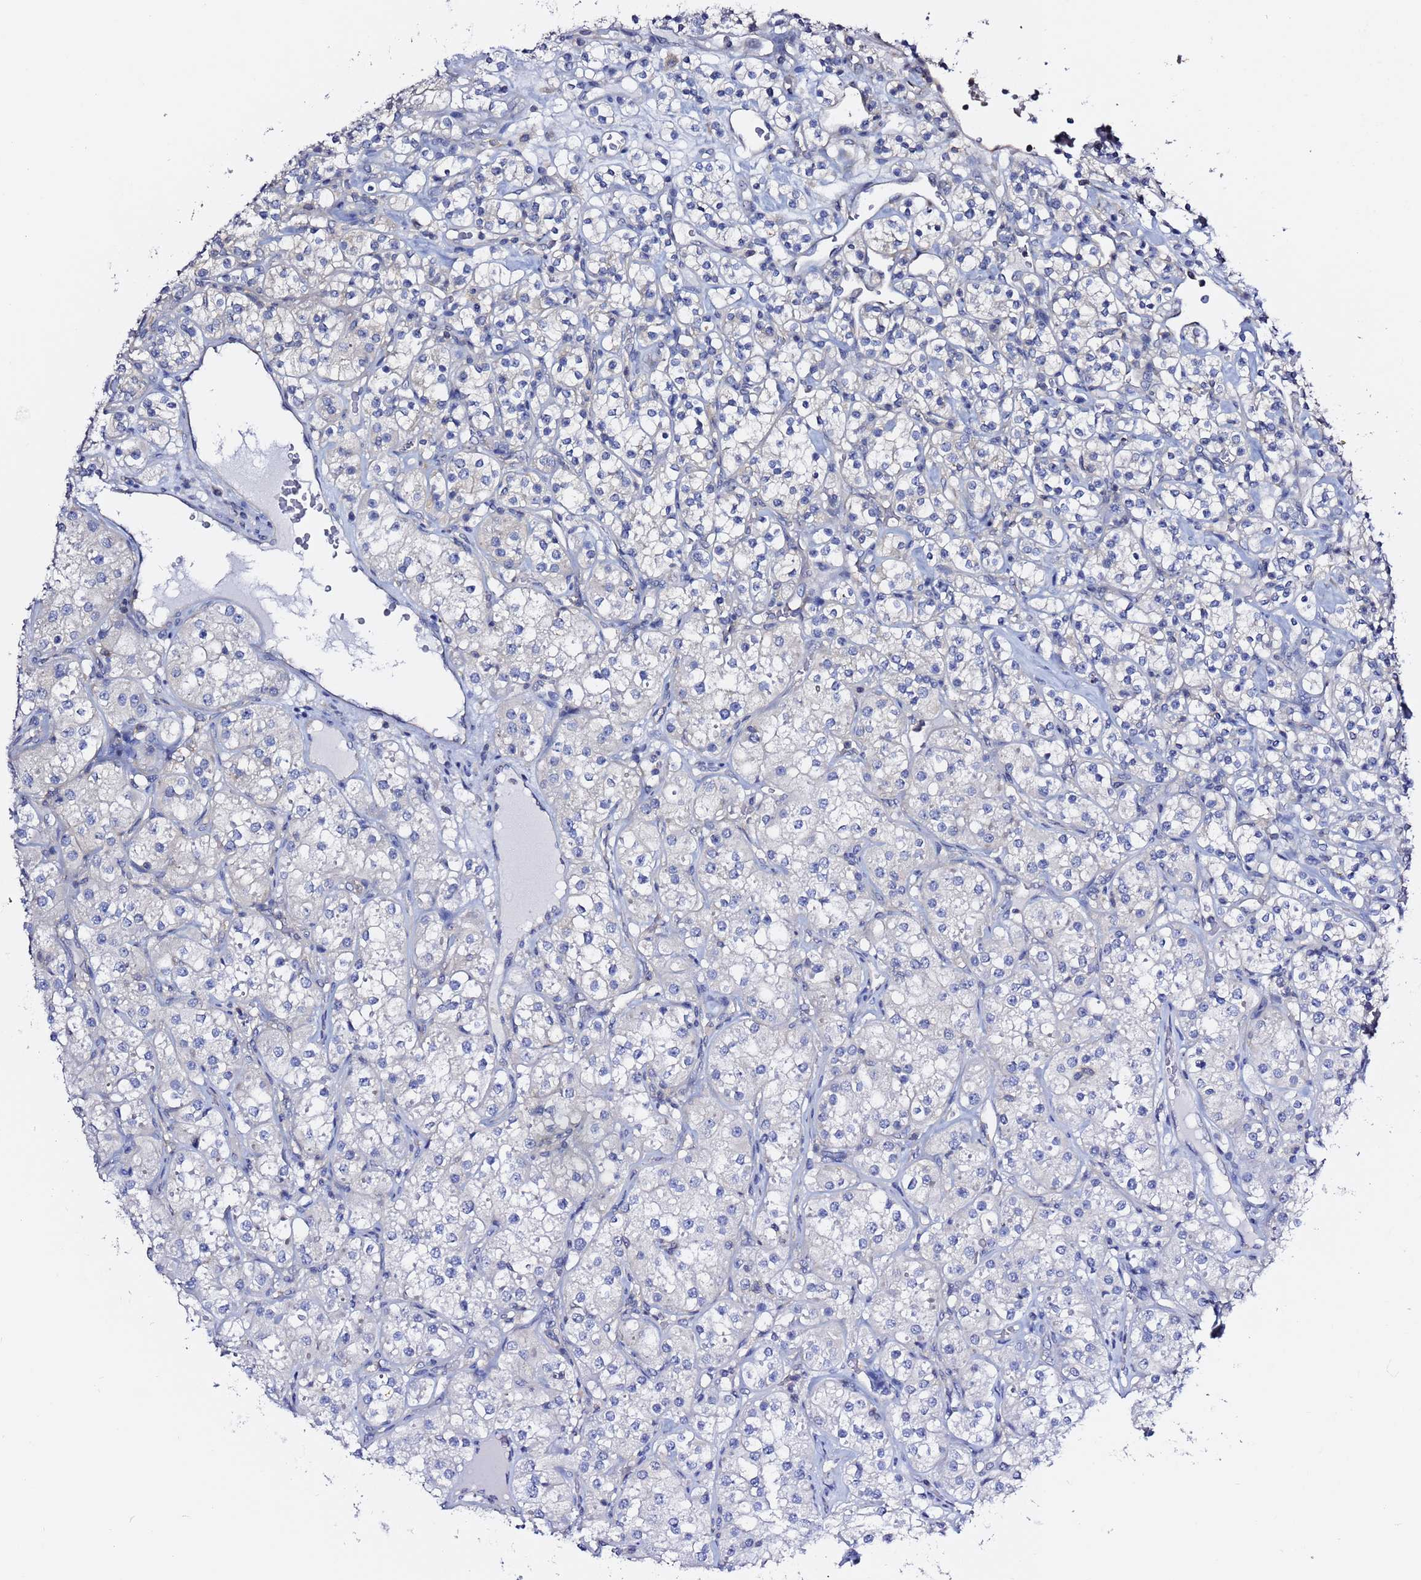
{"staining": {"intensity": "negative", "quantity": "none", "location": "none"}, "tissue": "renal cancer", "cell_type": "Tumor cells", "image_type": "cancer", "snomed": [{"axis": "morphology", "description": "Adenocarcinoma, NOS"}, {"axis": "topography", "description": "Kidney"}], "caption": "Tumor cells show no significant protein positivity in renal cancer.", "gene": "LENG1", "patient": {"sex": "male", "age": 77}}